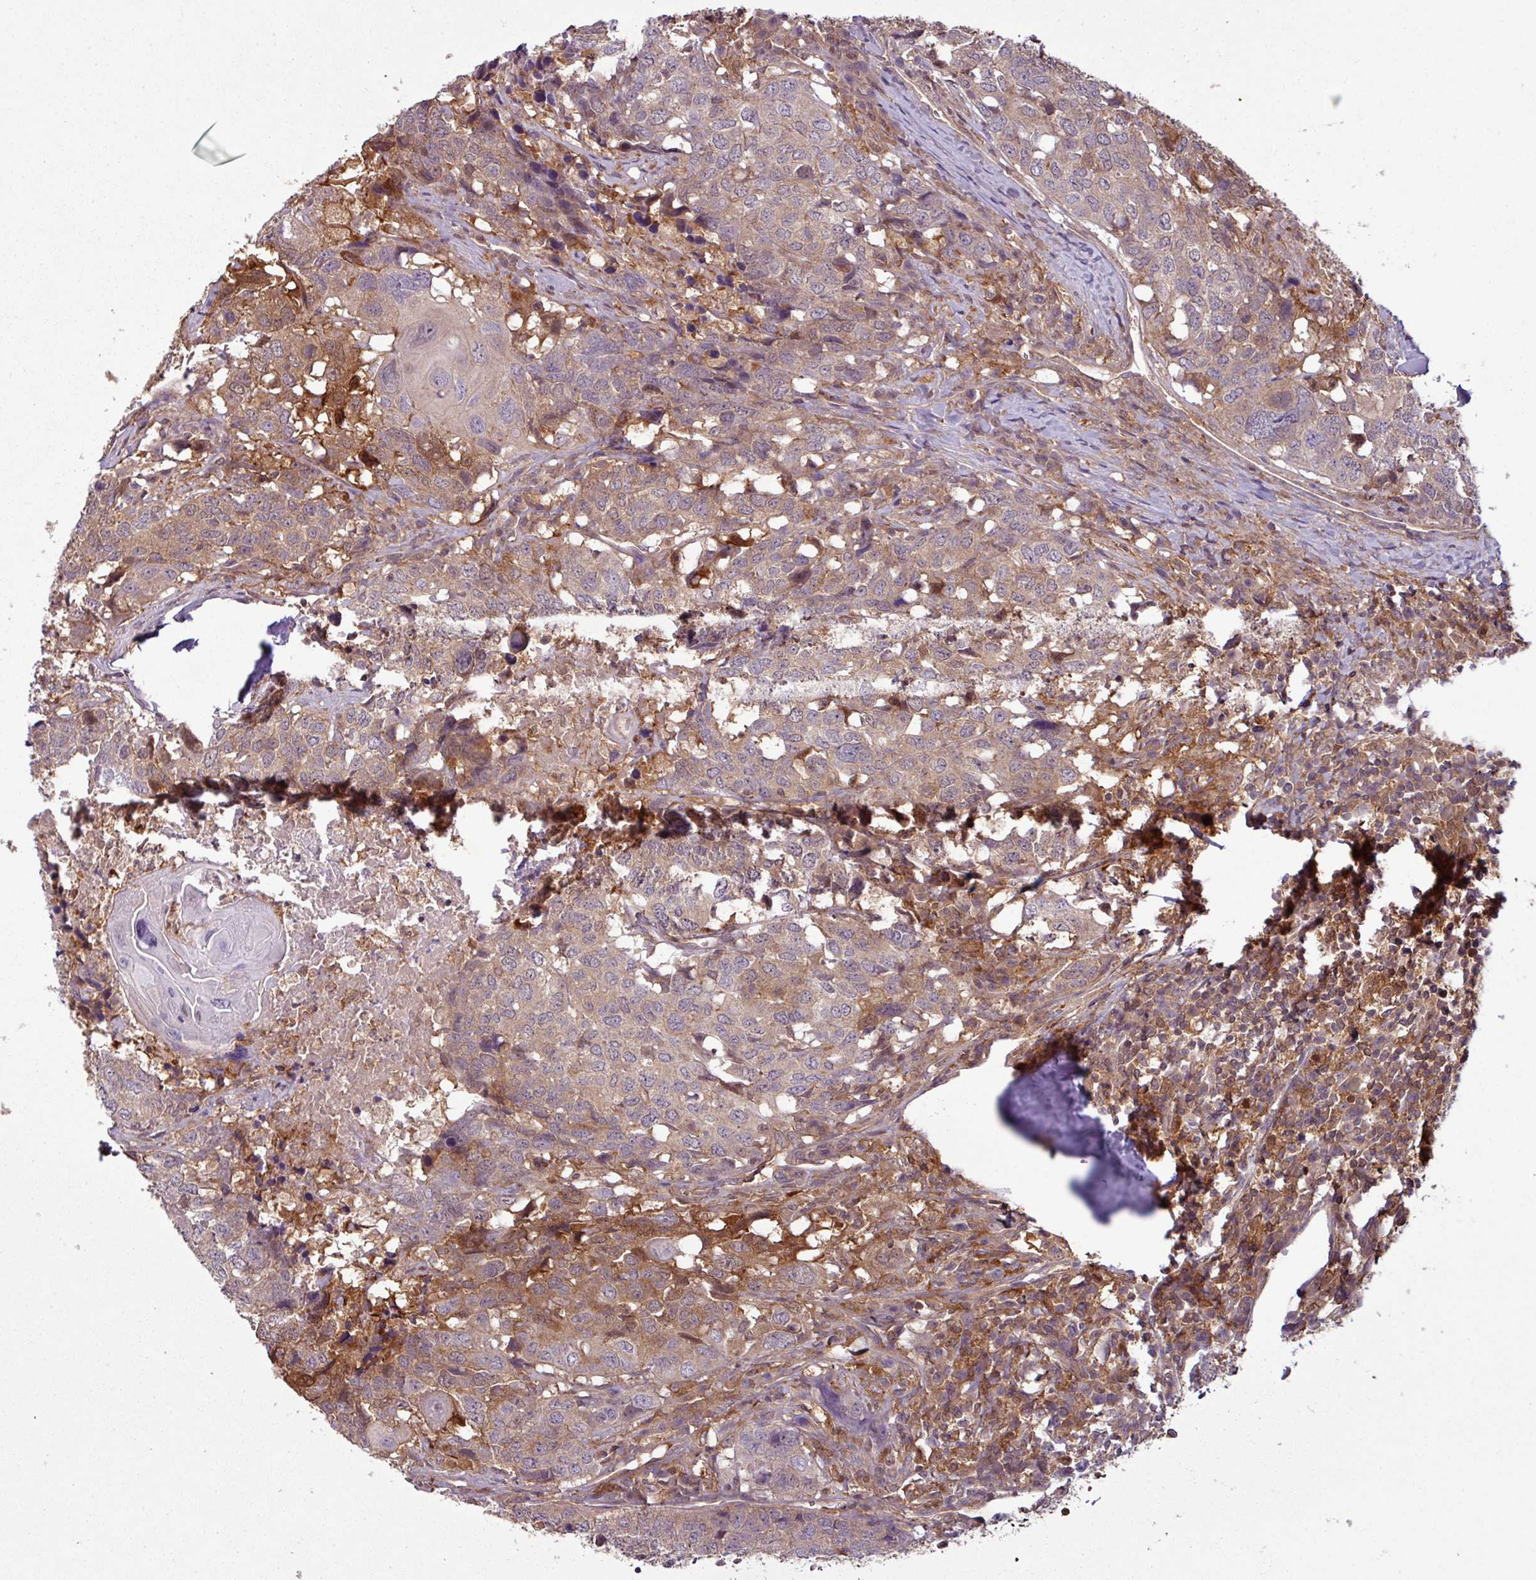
{"staining": {"intensity": "moderate", "quantity": "25%-75%", "location": "cytoplasmic/membranous"}, "tissue": "head and neck cancer", "cell_type": "Tumor cells", "image_type": "cancer", "snomed": [{"axis": "morphology", "description": "Normal tissue, NOS"}, {"axis": "morphology", "description": "Squamous cell carcinoma, NOS"}, {"axis": "topography", "description": "Skeletal muscle"}, {"axis": "topography", "description": "Vascular tissue"}, {"axis": "topography", "description": "Peripheral nerve tissue"}, {"axis": "topography", "description": "Head-Neck"}], "caption": "Immunohistochemical staining of squamous cell carcinoma (head and neck) exhibits moderate cytoplasmic/membranous protein staining in approximately 25%-75% of tumor cells.", "gene": "SH3BGRL", "patient": {"sex": "male", "age": 66}}